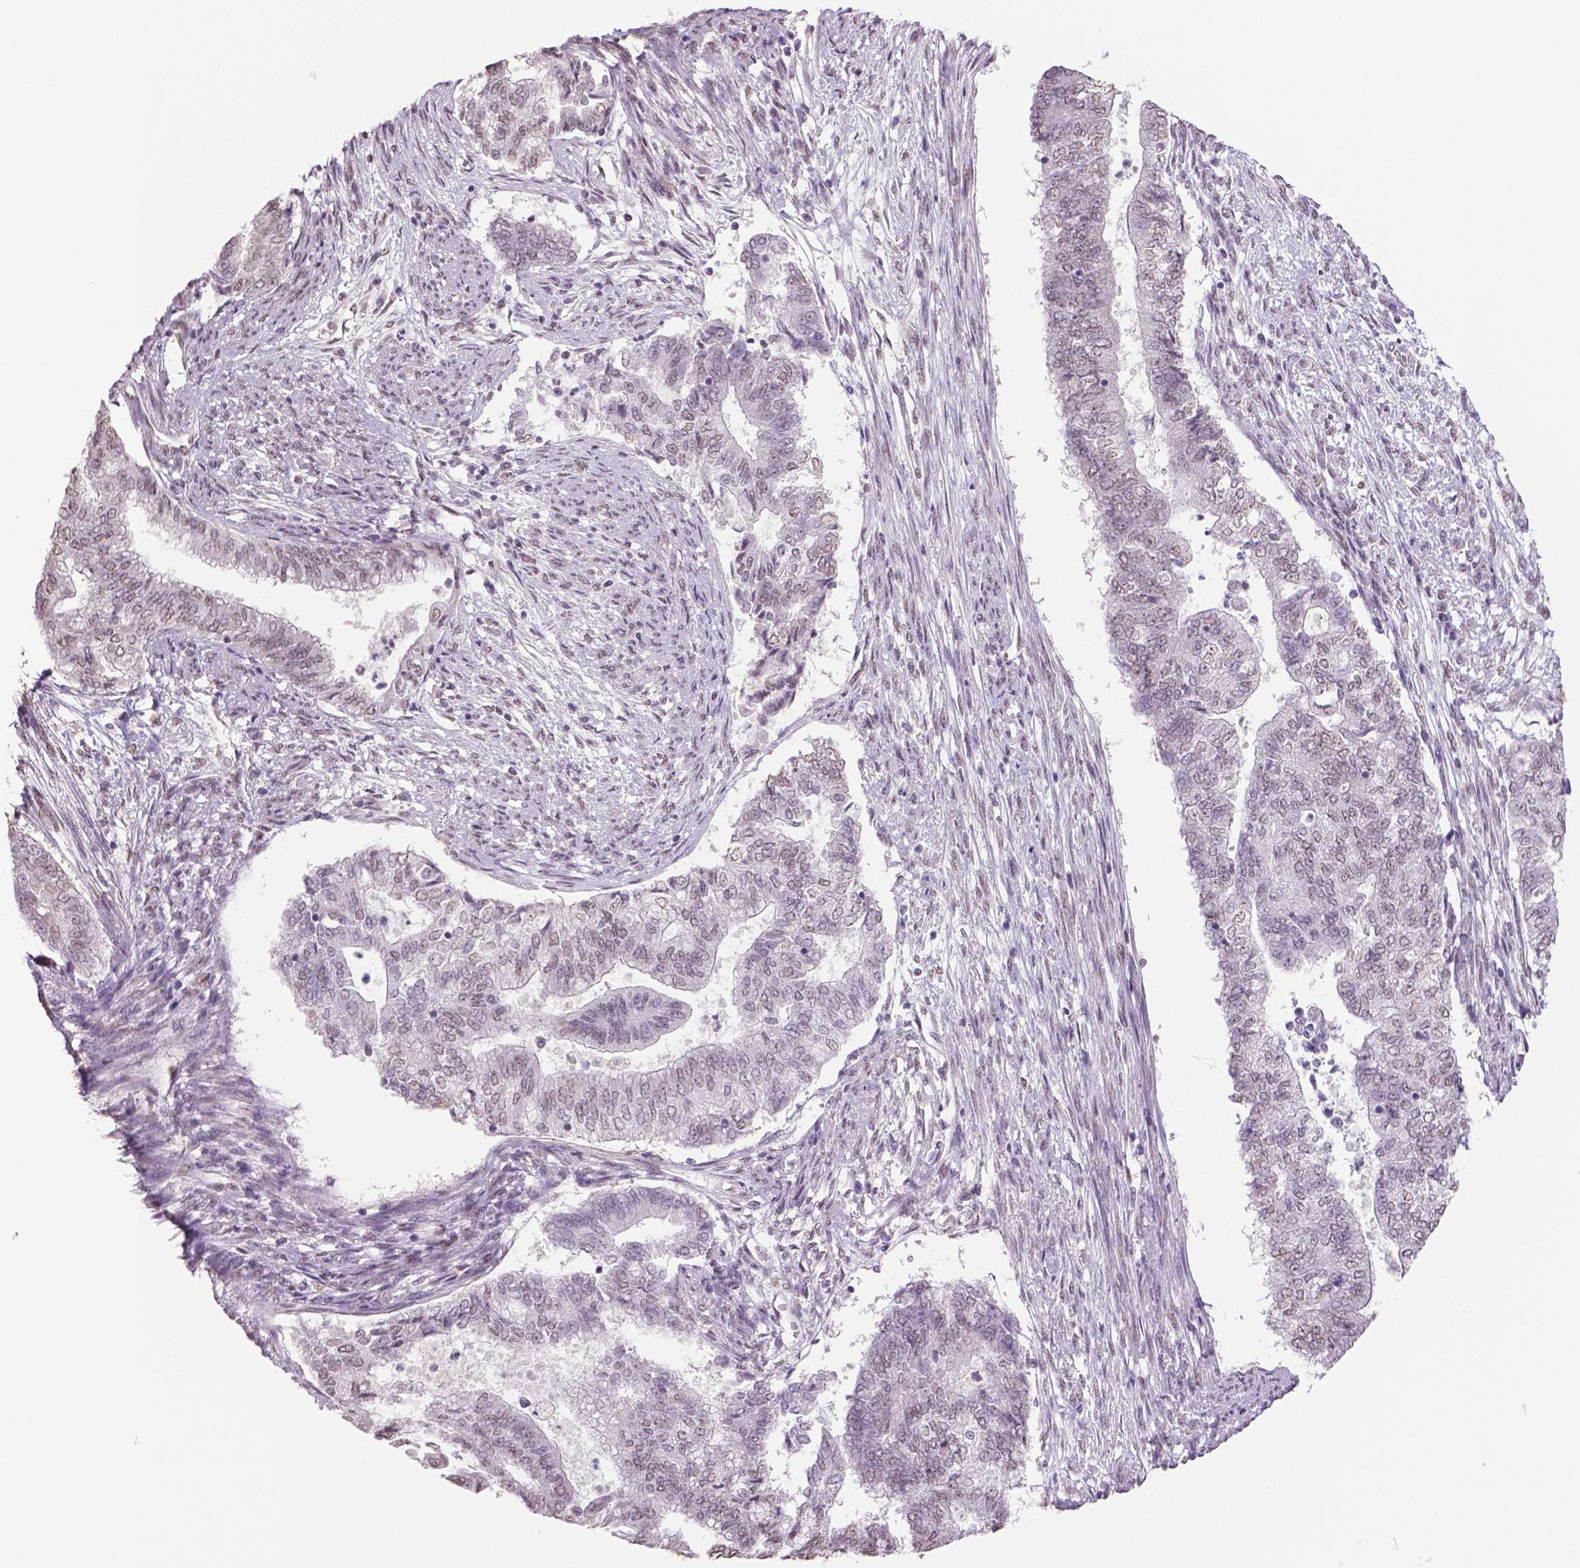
{"staining": {"intensity": "negative", "quantity": "none", "location": "none"}, "tissue": "endometrial cancer", "cell_type": "Tumor cells", "image_type": "cancer", "snomed": [{"axis": "morphology", "description": "Adenocarcinoma, NOS"}, {"axis": "topography", "description": "Endometrium"}], "caption": "This is an immunohistochemistry (IHC) image of endometrial cancer. There is no expression in tumor cells.", "gene": "IGF2BP1", "patient": {"sex": "female", "age": 65}}